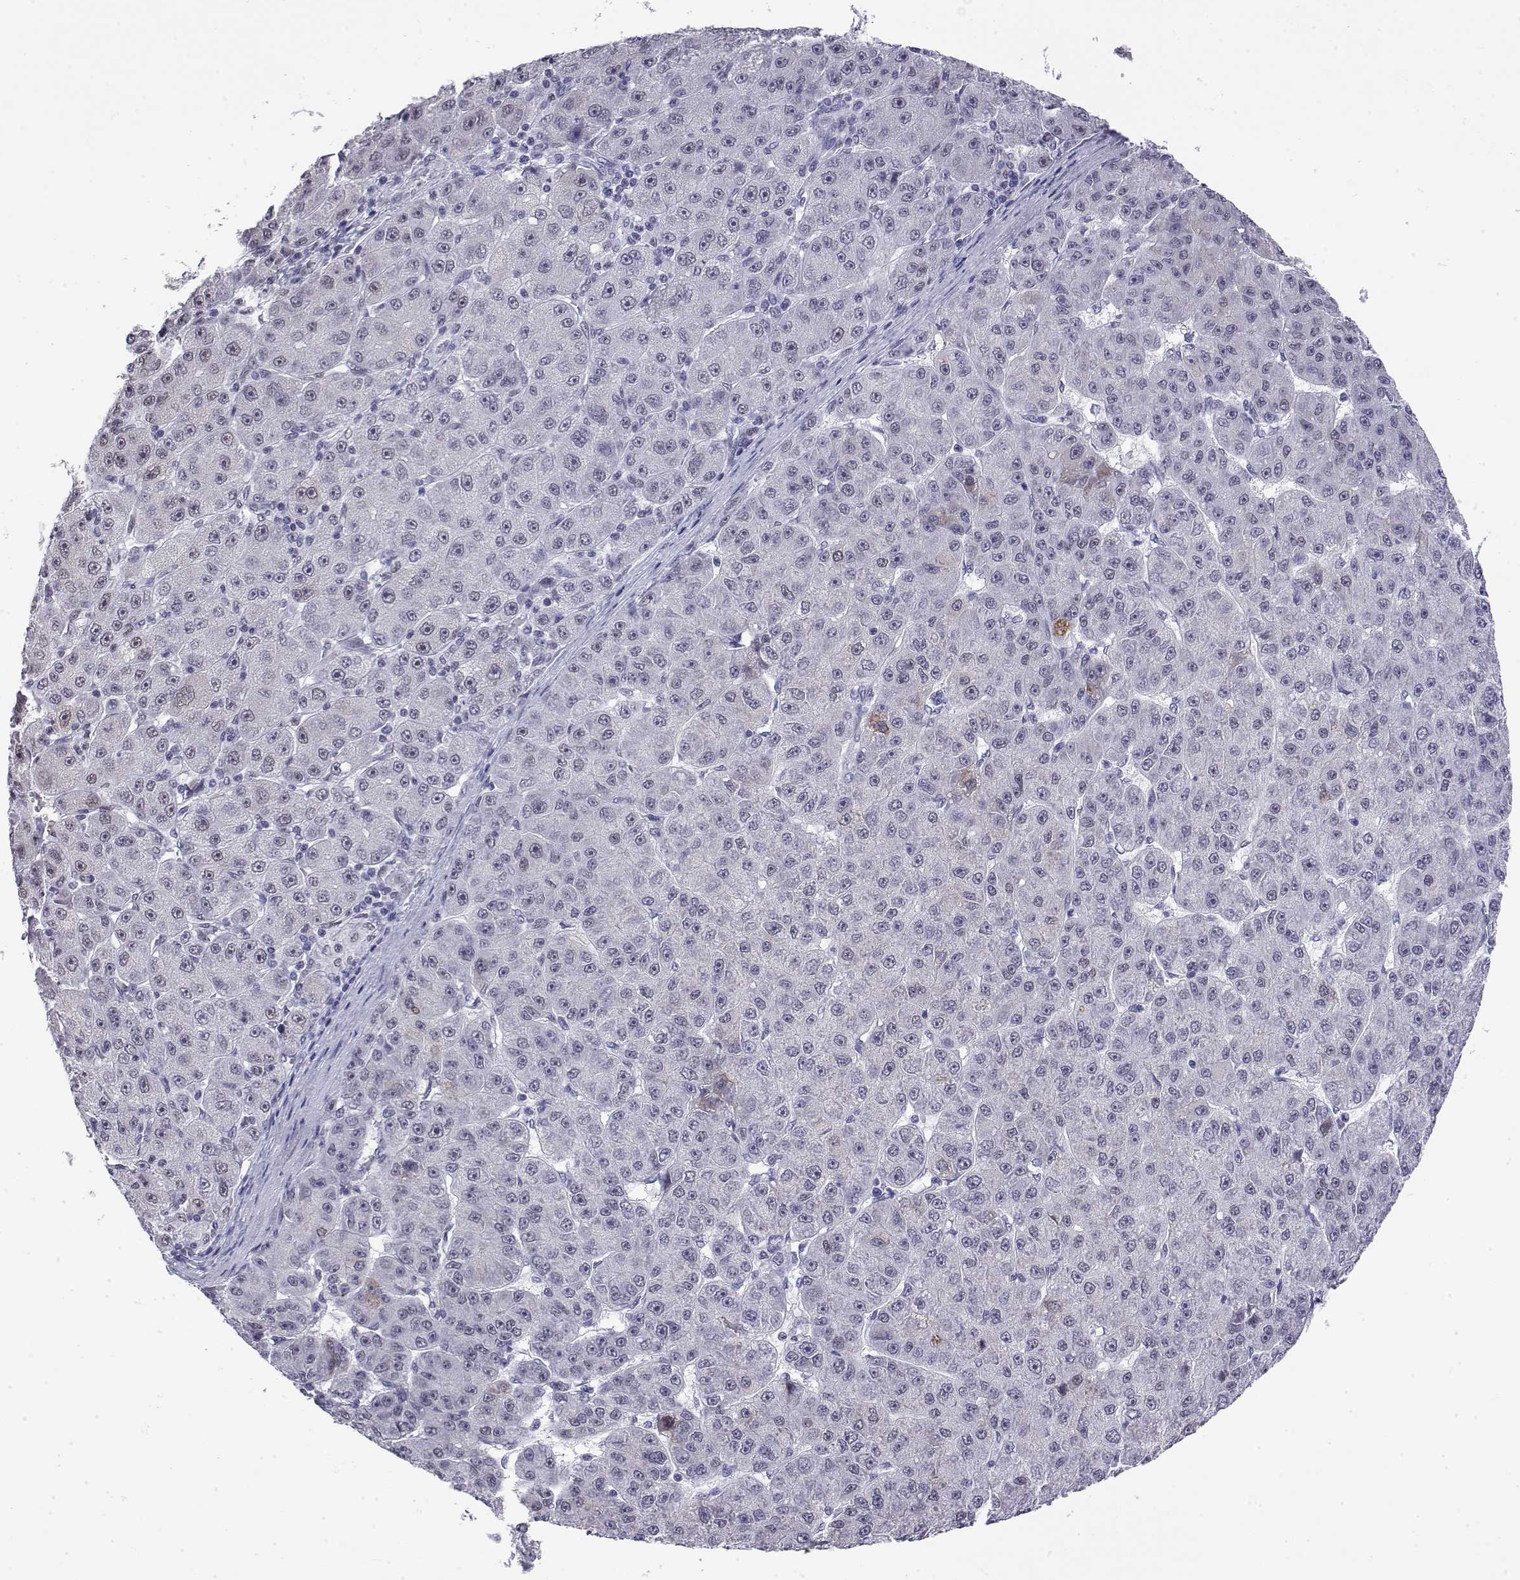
{"staining": {"intensity": "negative", "quantity": "none", "location": "none"}, "tissue": "liver cancer", "cell_type": "Tumor cells", "image_type": "cancer", "snomed": [{"axis": "morphology", "description": "Carcinoma, Hepatocellular, NOS"}, {"axis": "topography", "description": "Liver"}], "caption": "Photomicrograph shows no protein expression in tumor cells of liver cancer tissue.", "gene": "POLDIP3", "patient": {"sex": "male", "age": 67}}